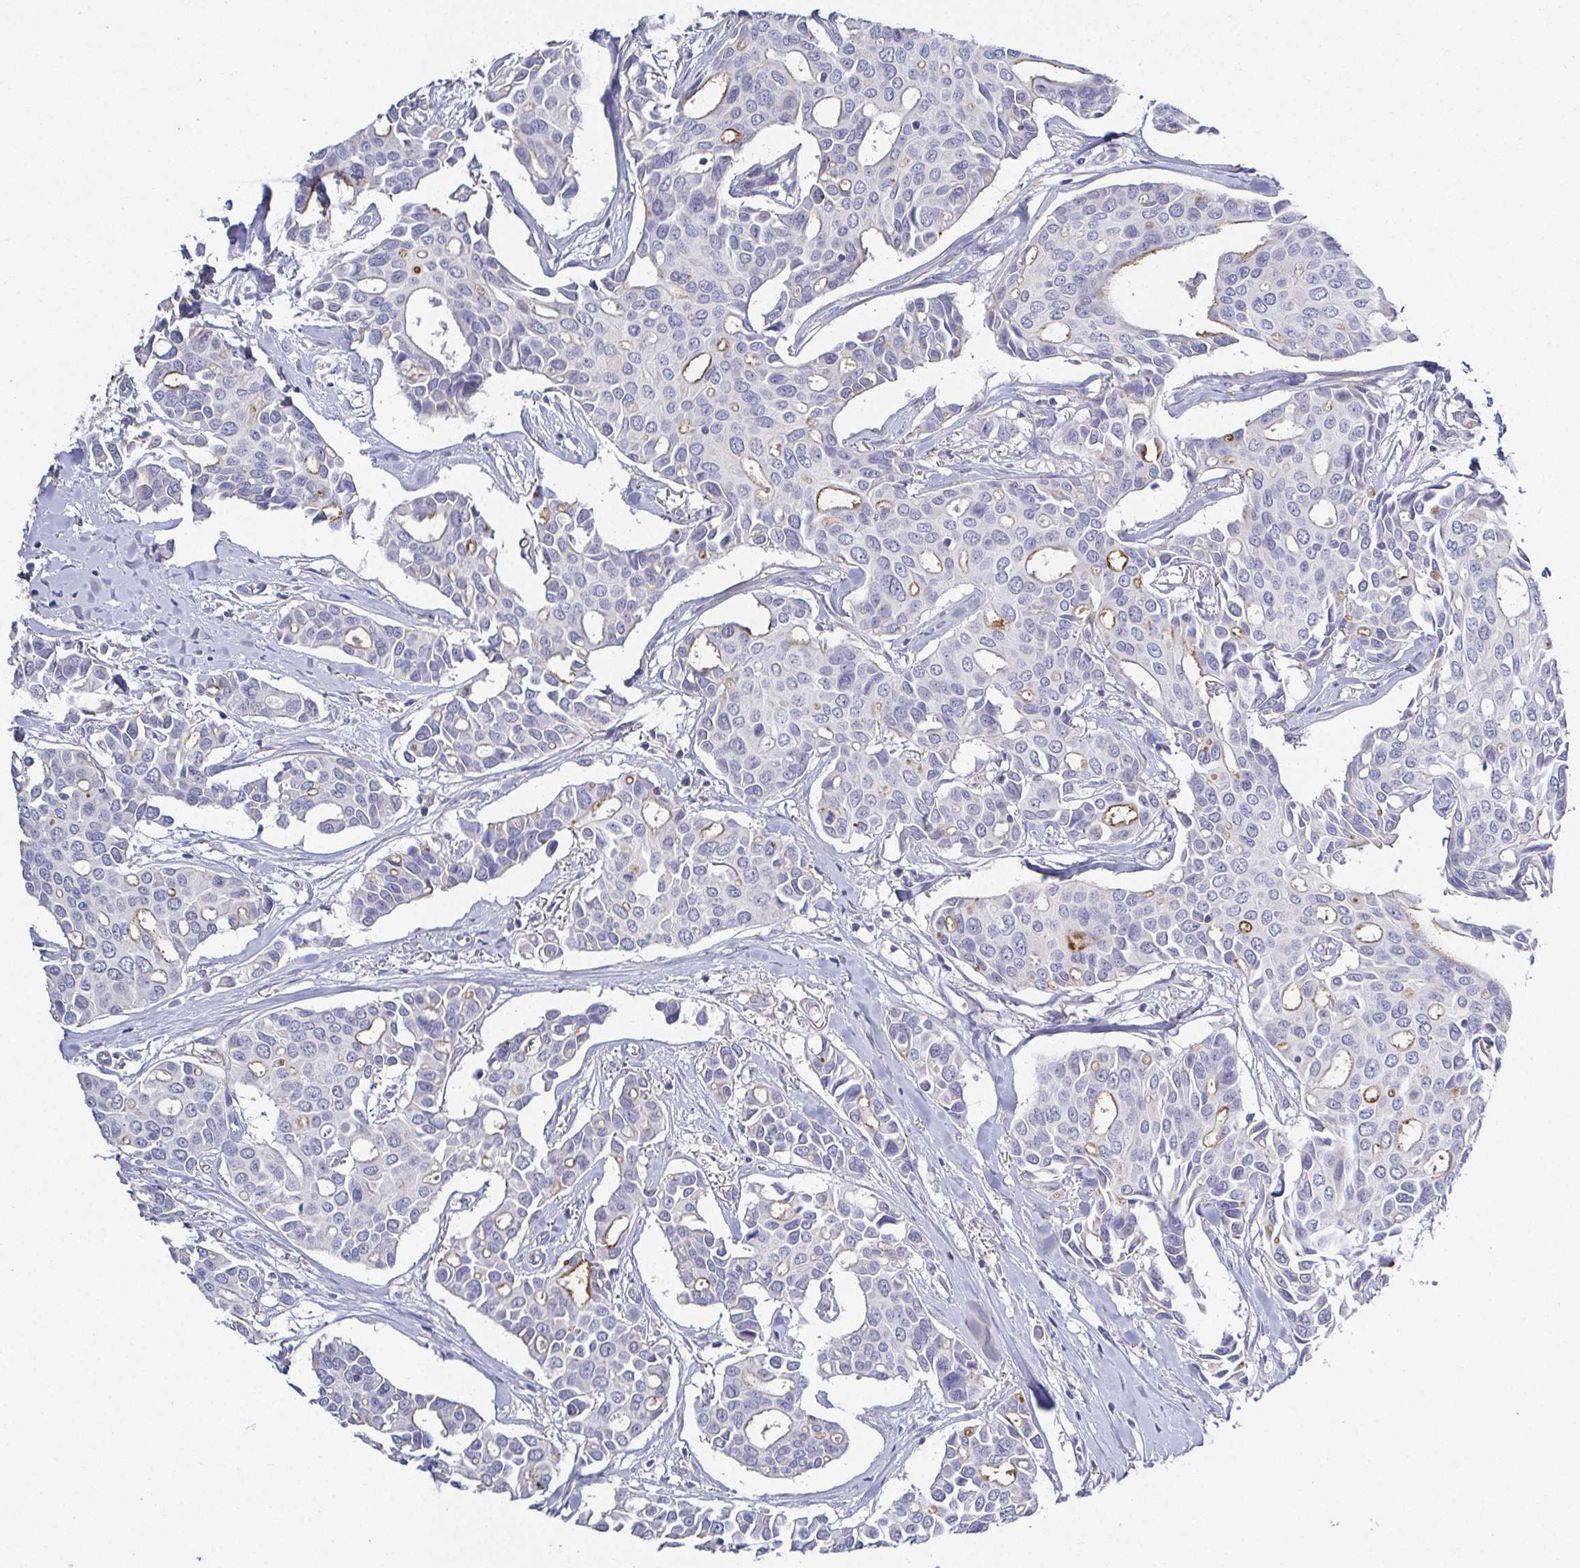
{"staining": {"intensity": "weak", "quantity": "<25%", "location": "cytoplasmic/membranous"}, "tissue": "breast cancer", "cell_type": "Tumor cells", "image_type": "cancer", "snomed": [{"axis": "morphology", "description": "Duct carcinoma"}, {"axis": "topography", "description": "Breast"}], "caption": "This is an immunohistochemistry micrograph of breast infiltrating ductal carcinoma. There is no expression in tumor cells.", "gene": "RNASE7", "patient": {"sex": "female", "age": 54}}